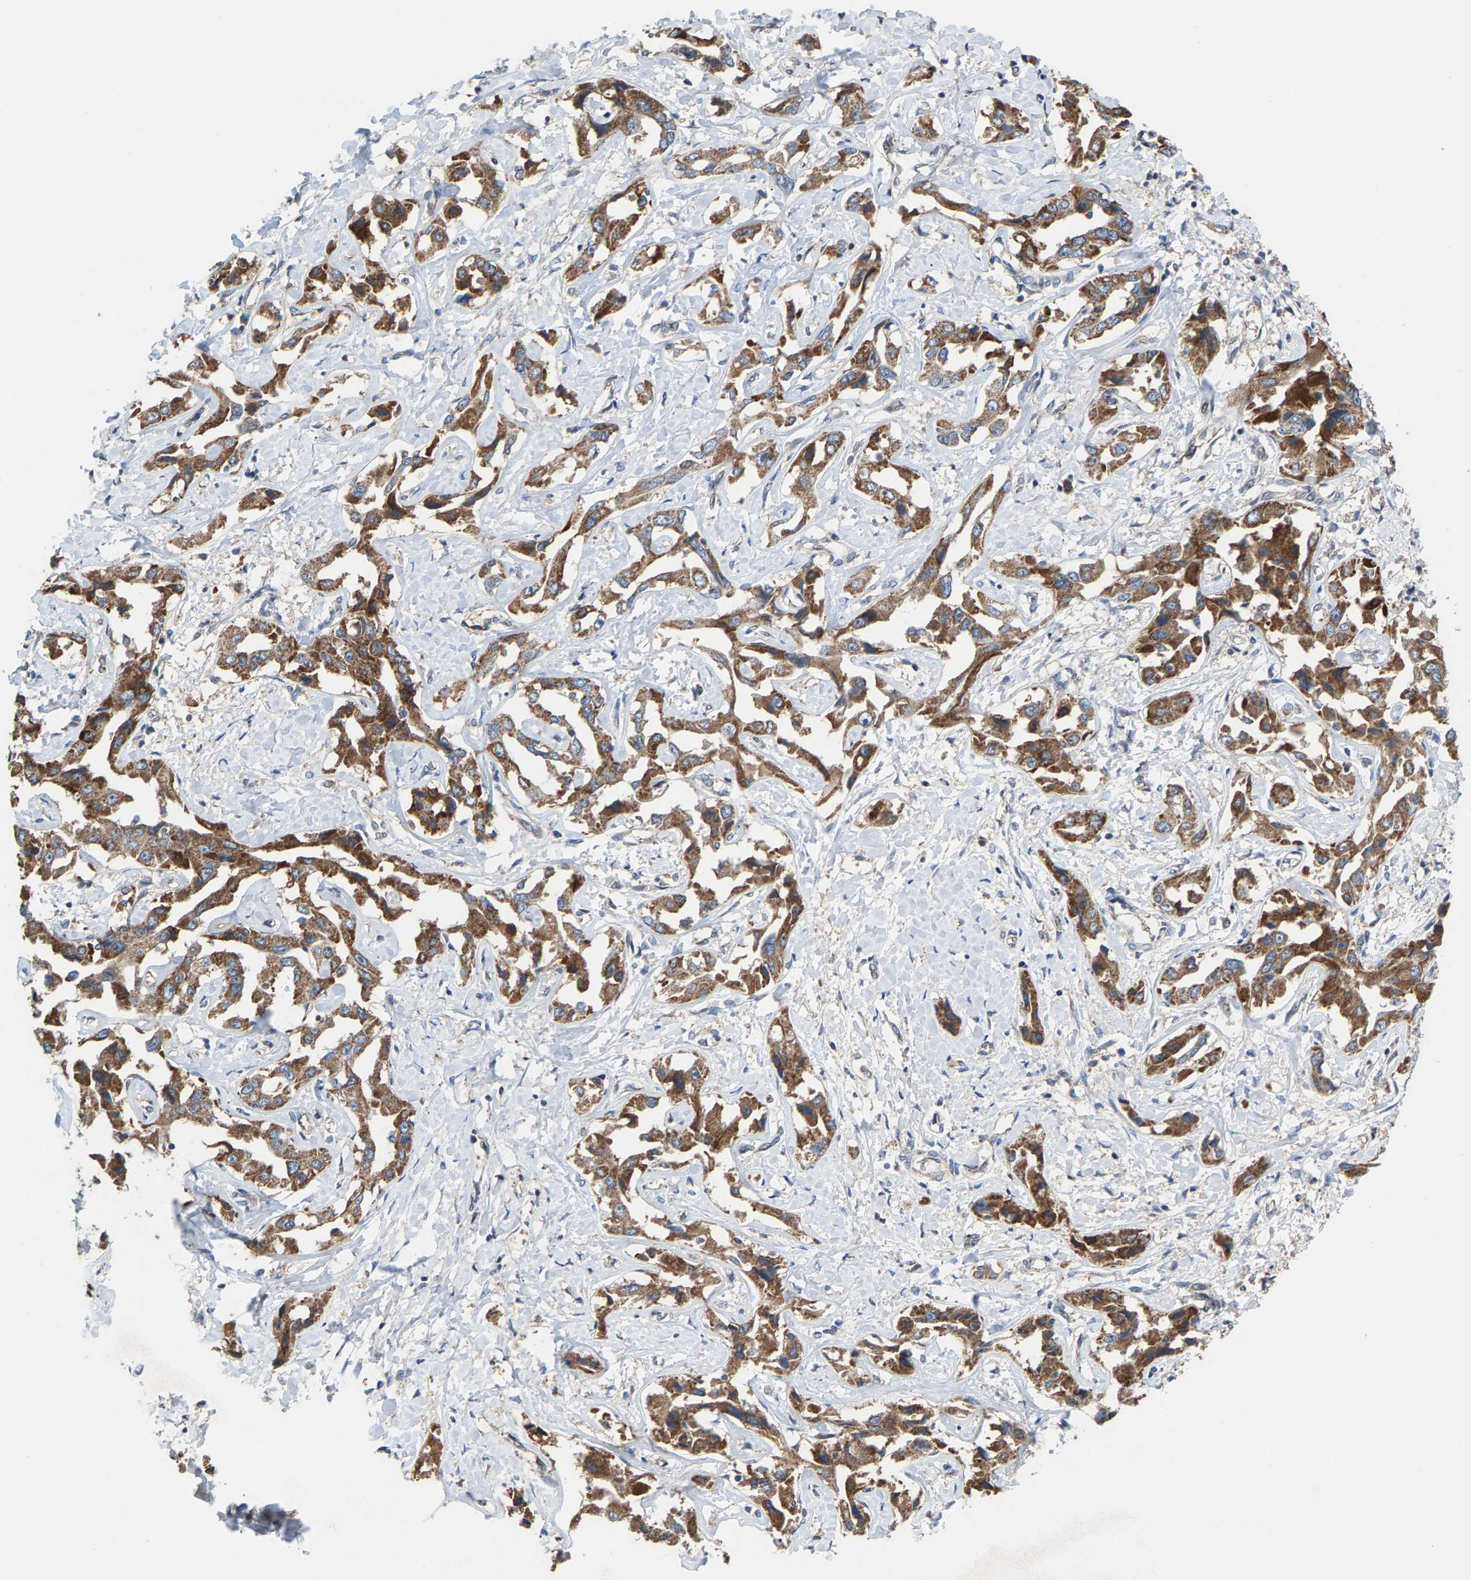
{"staining": {"intensity": "moderate", "quantity": "25%-75%", "location": "cytoplasmic/membranous"}, "tissue": "liver cancer", "cell_type": "Tumor cells", "image_type": "cancer", "snomed": [{"axis": "morphology", "description": "Cholangiocarcinoma"}, {"axis": "topography", "description": "Liver"}], "caption": "A brown stain labels moderate cytoplasmic/membranous positivity of a protein in liver cancer (cholangiocarcinoma) tumor cells. (DAB IHC, brown staining for protein, blue staining for nuclei).", "gene": "MRM1", "patient": {"sex": "male", "age": 59}}